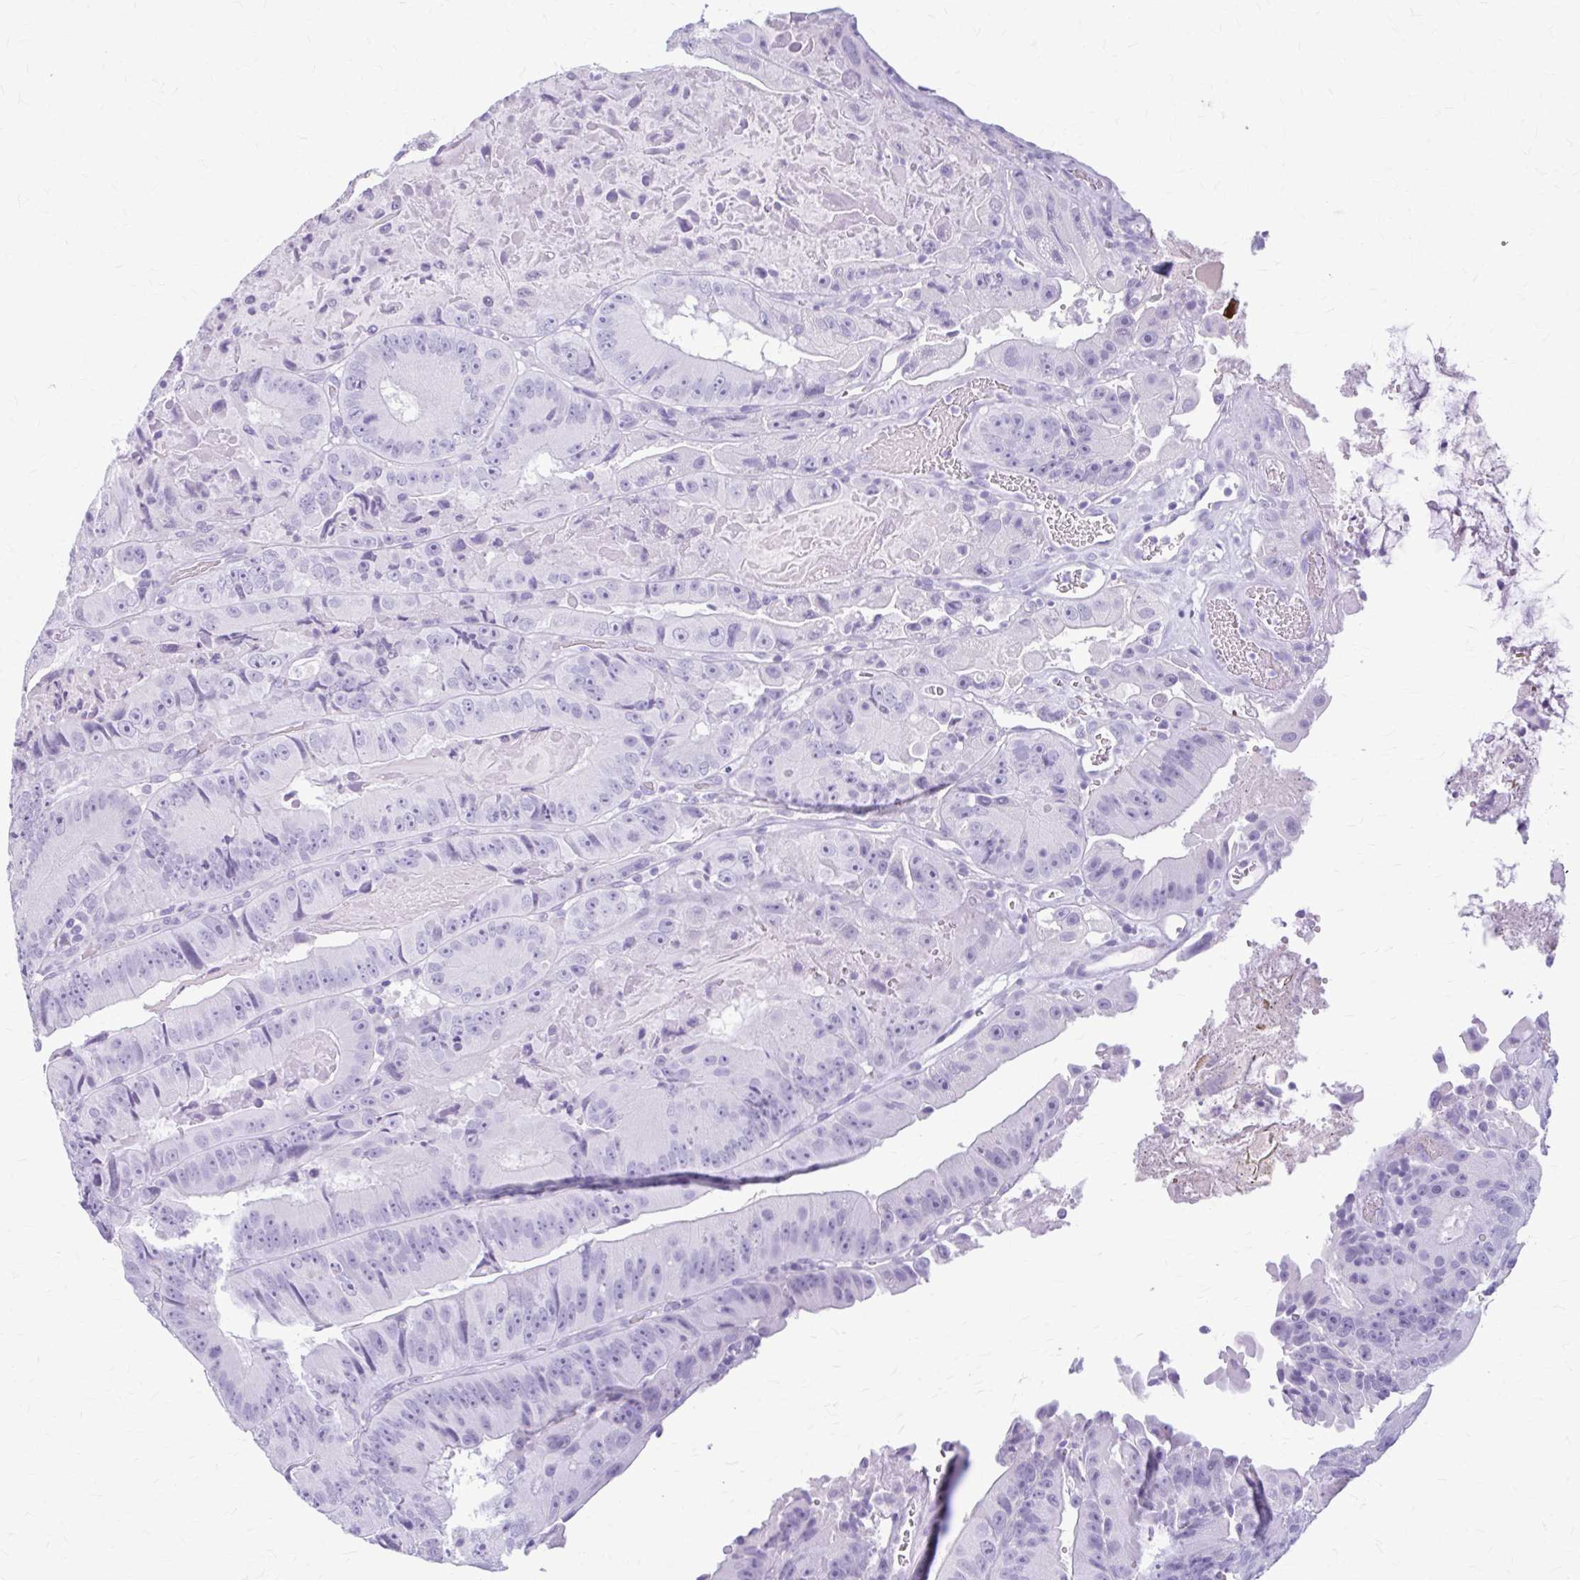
{"staining": {"intensity": "negative", "quantity": "none", "location": "none"}, "tissue": "colorectal cancer", "cell_type": "Tumor cells", "image_type": "cancer", "snomed": [{"axis": "morphology", "description": "Adenocarcinoma, NOS"}, {"axis": "topography", "description": "Colon"}], "caption": "Immunohistochemistry histopathology image of neoplastic tissue: colorectal cancer (adenocarcinoma) stained with DAB (3,3'-diaminobenzidine) exhibits no significant protein expression in tumor cells.", "gene": "KLHDC7A", "patient": {"sex": "female", "age": 86}}